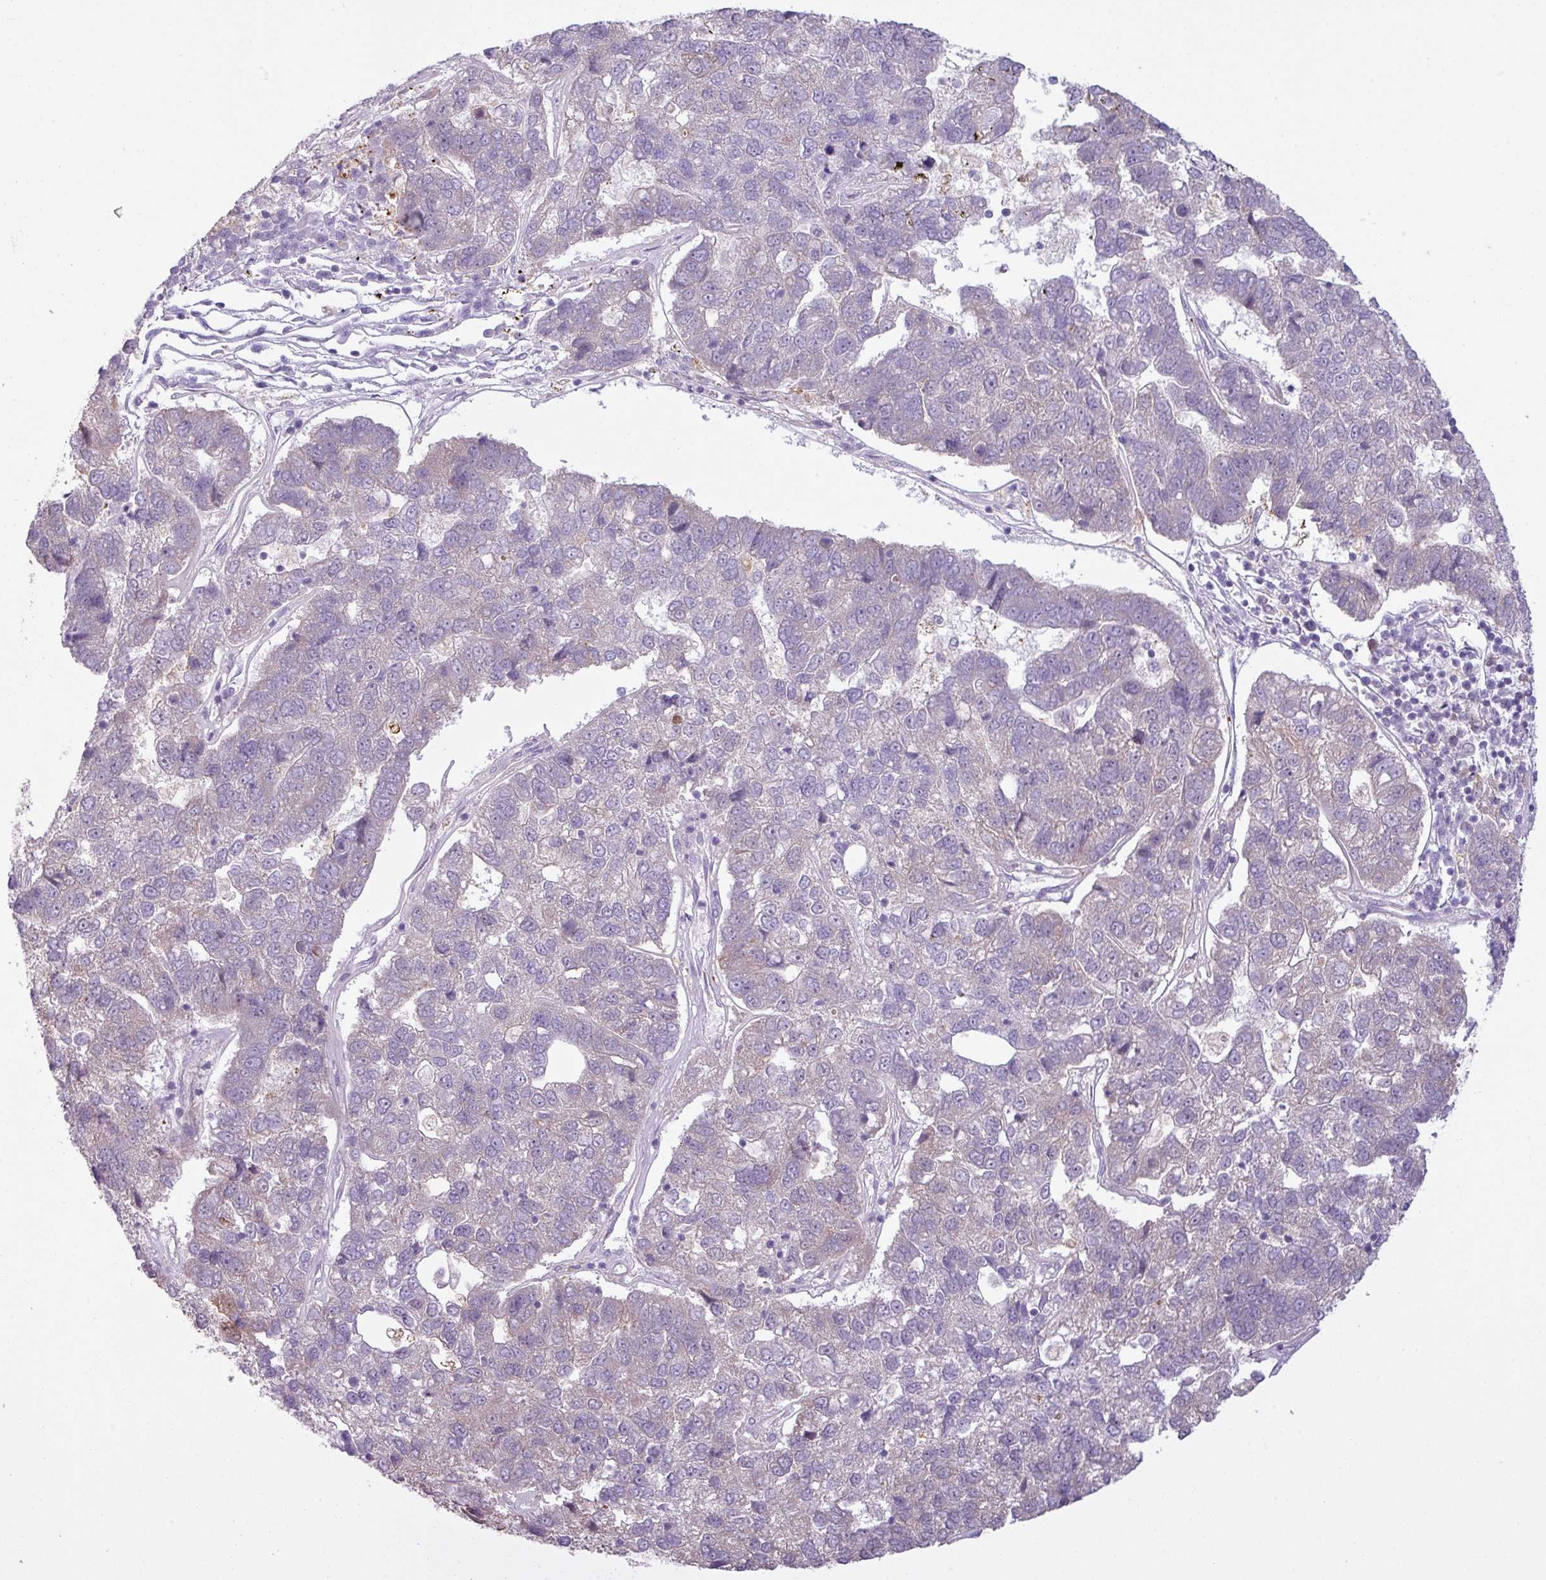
{"staining": {"intensity": "negative", "quantity": "none", "location": "none"}, "tissue": "pancreatic cancer", "cell_type": "Tumor cells", "image_type": "cancer", "snomed": [{"axis": "morphology", "description": "Adenocarcinoma, NOS"}, {"axis": "topography", "description": "Pancreas"}], "caption": "Adenocarcinoma (pancreatic) stained for a protein using immunohistochemistry displays no staining tumor cells.", "gene": "CAMK2B", "patient": {"sex": "female", "age": 61}}